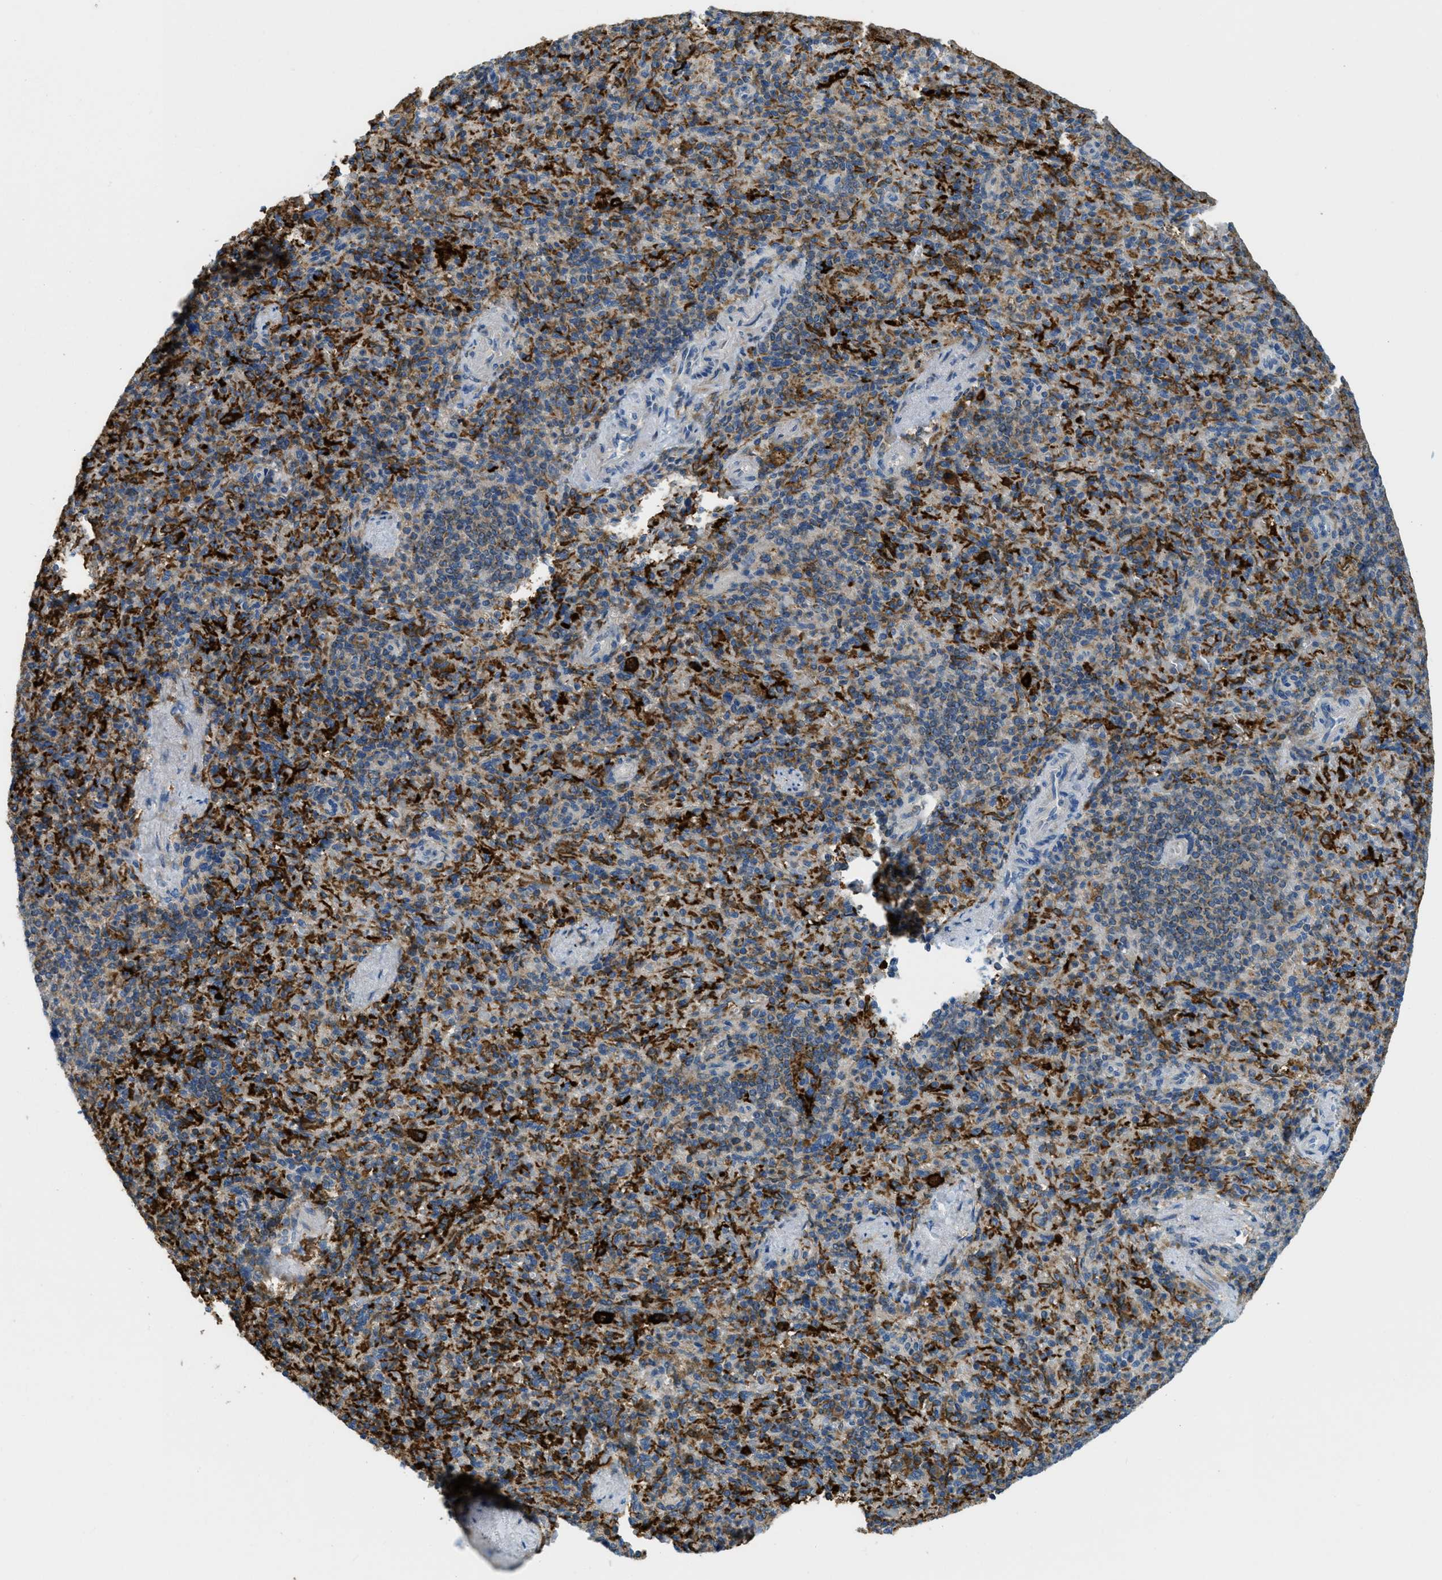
{"staining": {"intensity": "strong", "quantity": "25%-75%", "location": "cytoplasmic/membranous"}, "tissue": "spleen", "cell_type": "Cells in red pulp", "image_type": "normal", "snomed": [{"axis": "morphology", "description": "Normal tissue, NOS"}, {"axis": "topography", "description": "Spleen"}], "caption": "Spleen stained for a protein shows strong cytoplasmic/membranous positivity in cells in red pulp. Using DAB (3,3'-diaminobenzidine) (brown) and hematoxylin (blue) stains, captured at high magnification using brightfield microscopy.", "gene": "RFFL", "patient": {"sex": "female", "age": 74}}